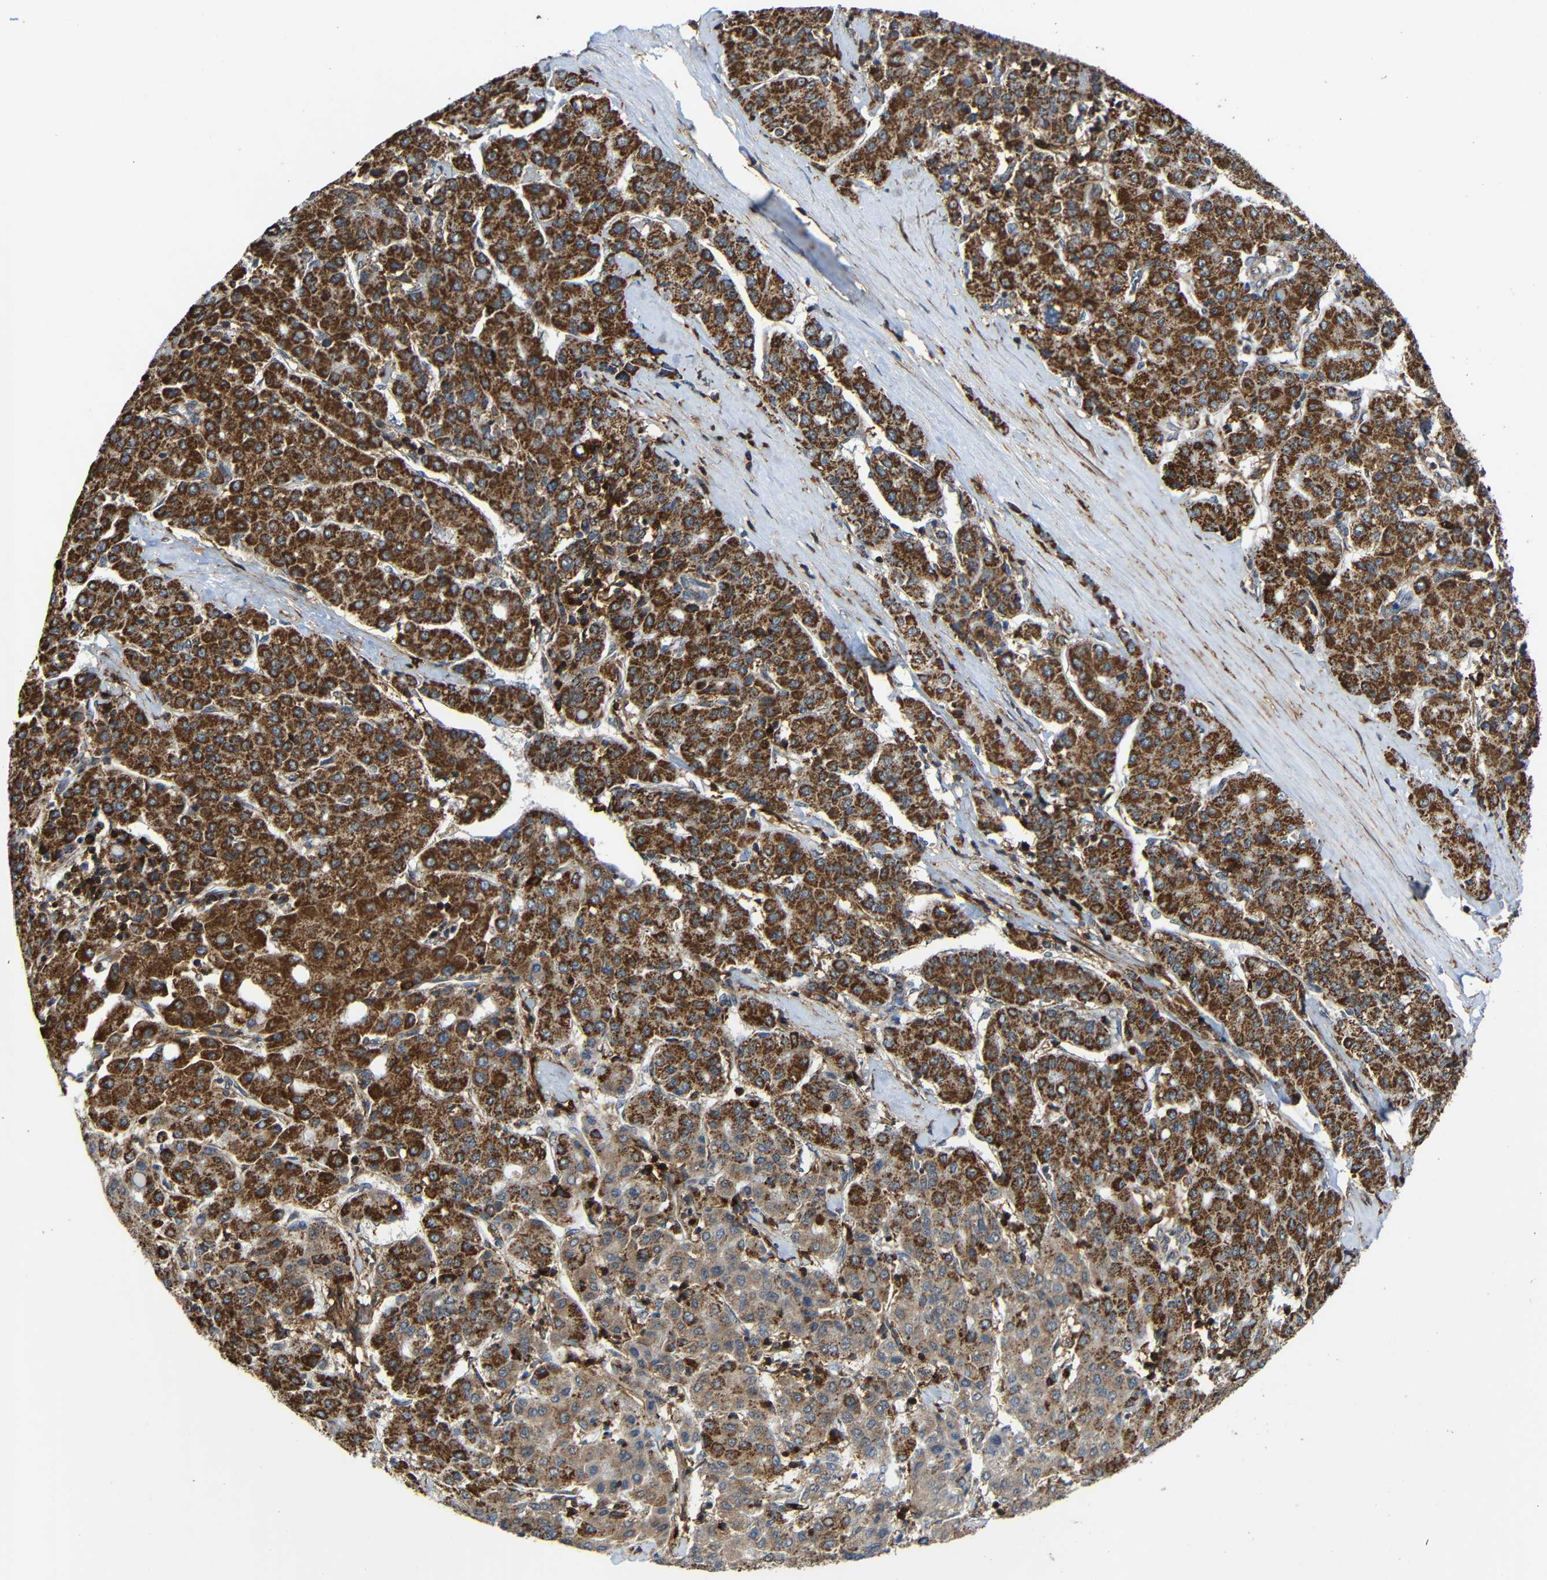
{"staining": {"intensity": "strong", "quantity": ">75%", "location": "cytoplasmic/membranous"}, "tissue": "liver cancer", "cell_type": "Tumor cells", "image_type": "cancer", "snomed": [{"axis": "morphology", "description": "Carcinoma, Hepatocellular, NOS"}, {"axis": "topography", "description": "Liver"}], "caption": "Immunohistochemical staining of human liver cancer (hepatocellular carcinoma) reveals high levels of strong cytoplasmic/membranous protein positivity in about >75% of tumor cells. Nuclei are stained in blue.", "gene": "C1GALT1", "patient": {"sex": "male", "age": 65}}